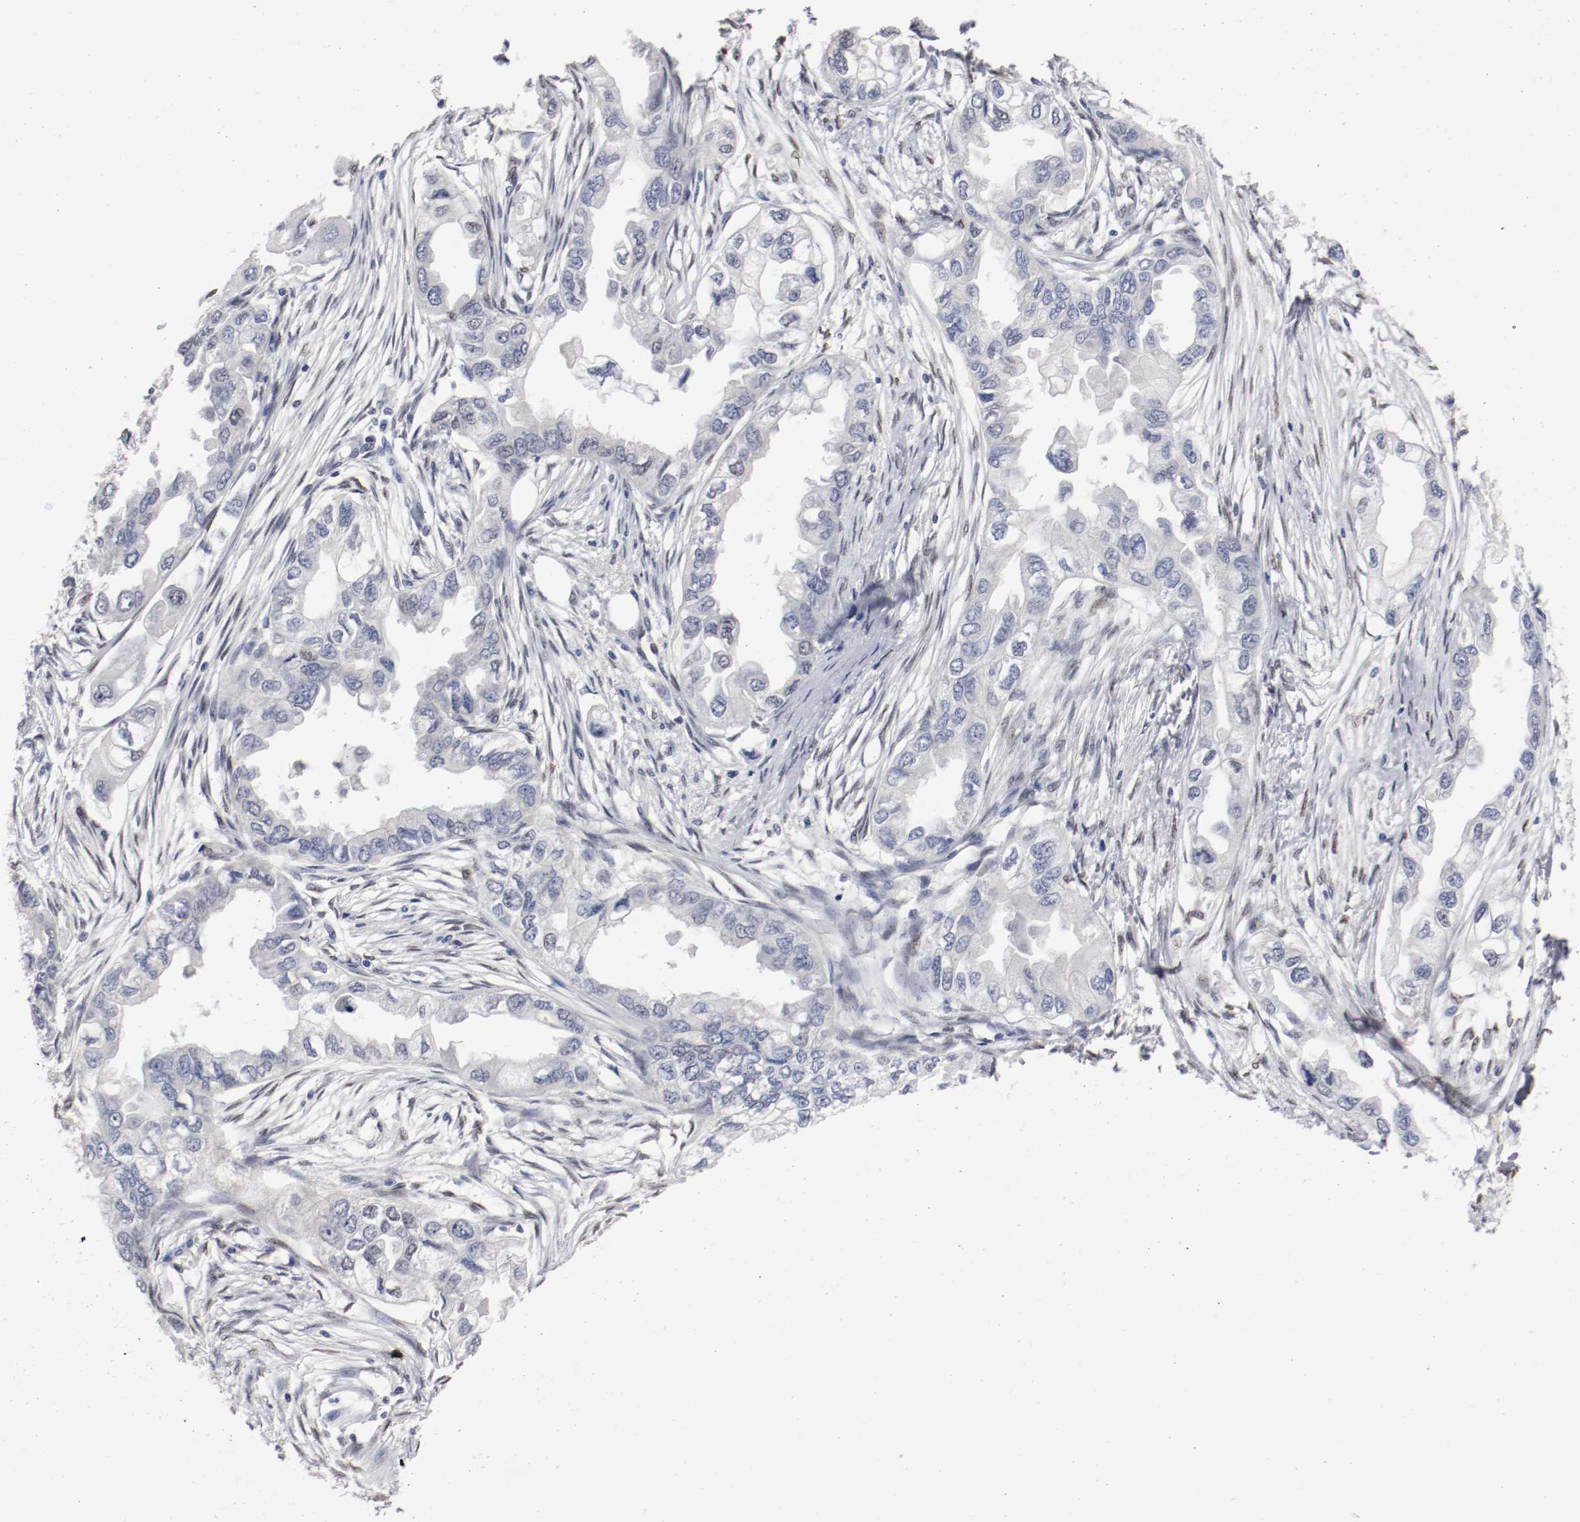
{"staining": {"intensity": "weak", "quantity": "<25%", "location": "nuclear"}, "tissue": "endometrial cancer", "cell_type": "Tumor cells", "image_type": "cancer", "snomed": [{"axis": "morphology", "description": "Adenocarcinoma, NOS"}, {"axis": "topography", "description": "Endometrium"}], "caption": "Immunohistochemistry (IHC) image of neoplastic tissue: human adenocarcinoma (endometrial) stained with DAB (3,3'-diaminobenzidine) exhibits no significant protein positivity in tumor cells.", "gene": "FOSL2", "patient": {"sex": "female", "age": 67}}